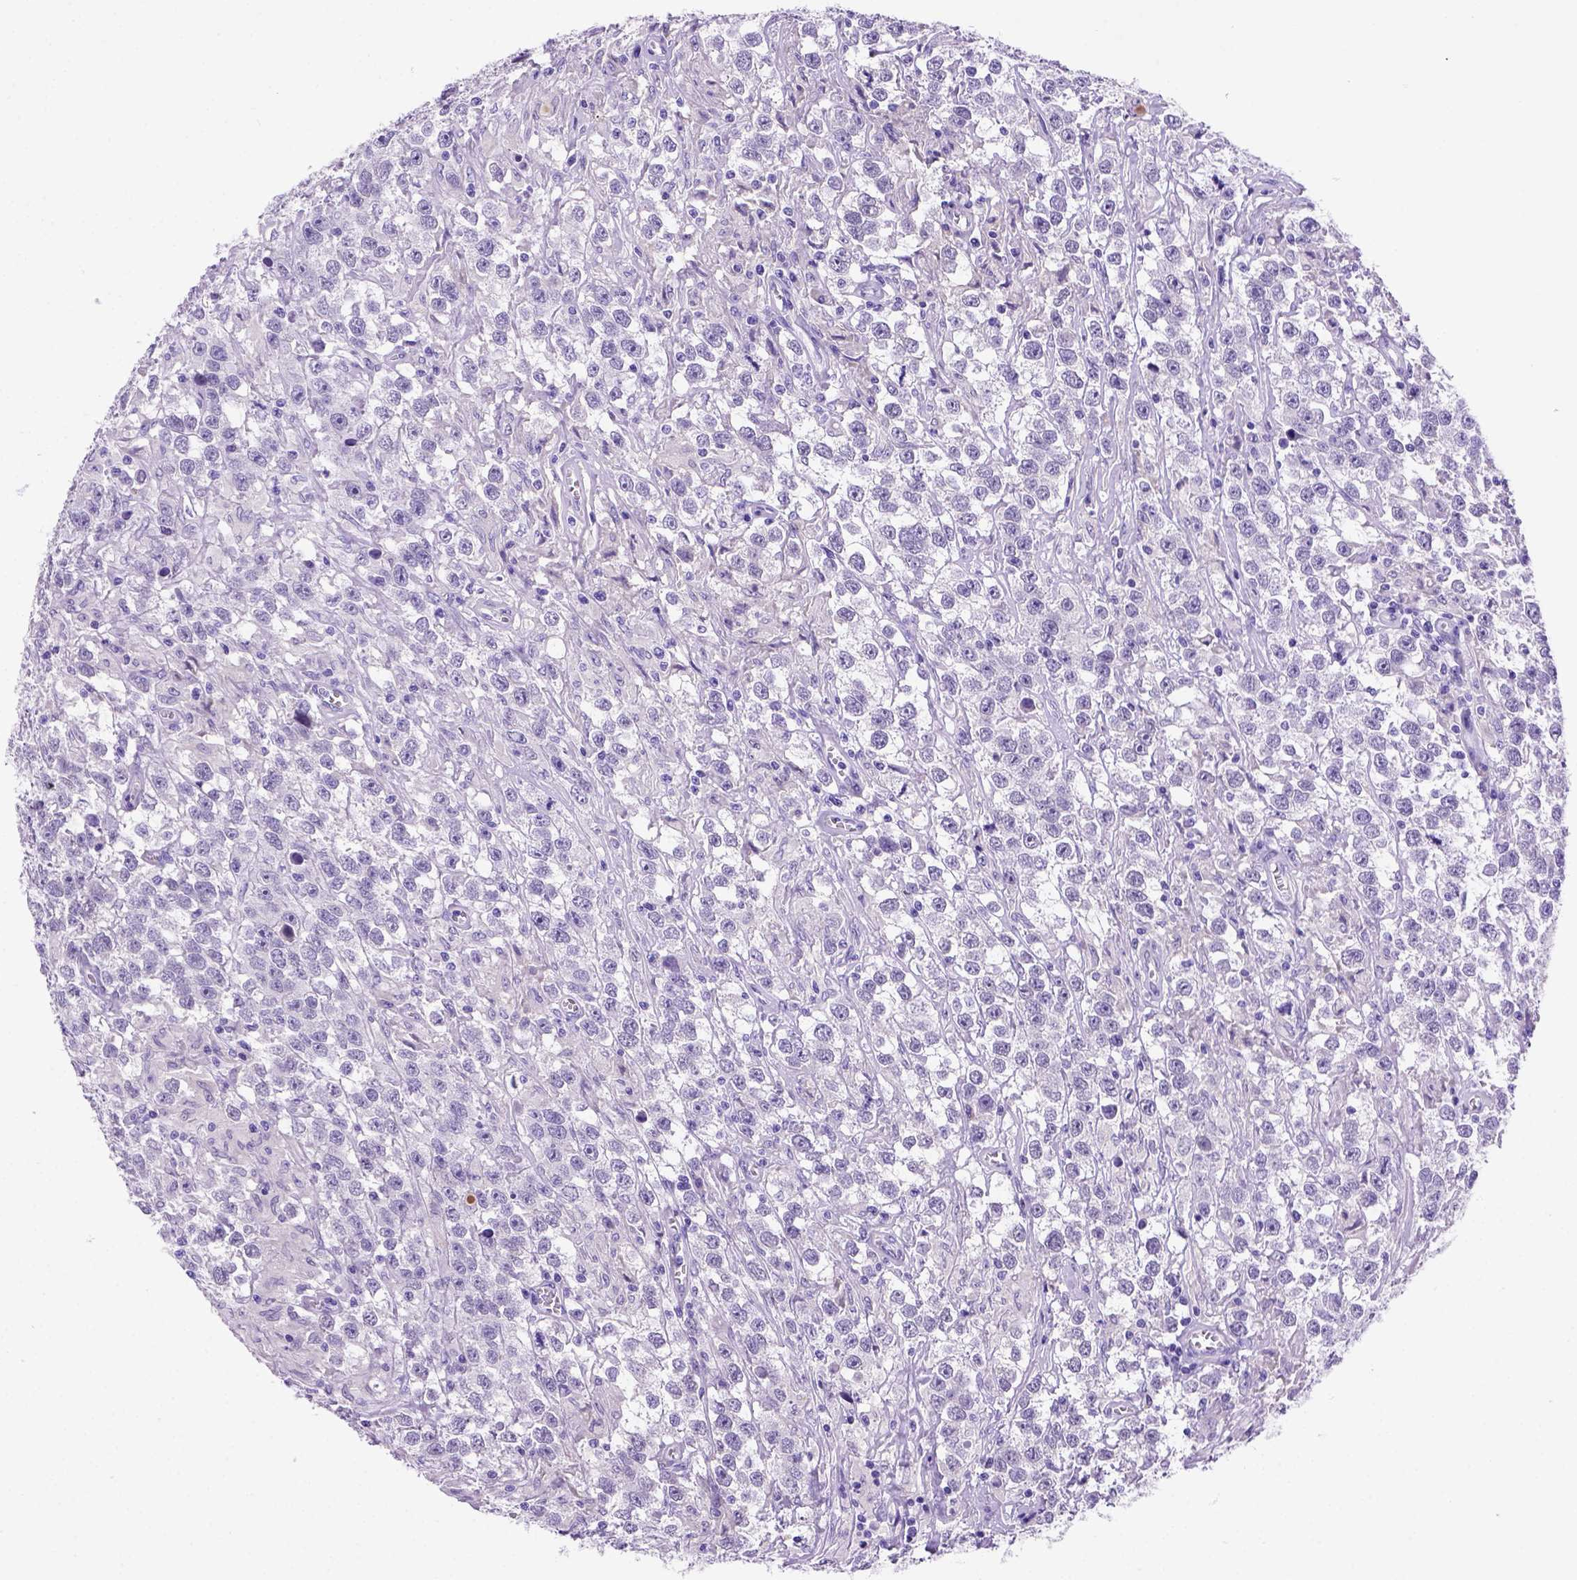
{"staining": {"intensity": "negative", "quantity": "none", "location": "none"}, "tissue": "testis cancer", "cell_type": "Tumor cells", "image_type": "cancer", "snomed": [{"axis": "morphology", "description": "Seminoma, NOS"}, {"axis": "topography", "description": "Testis"}], "caption": "A micrograph of testis seminoma stained for a protein reveals no brown staining in tumor cells.", "gene": "FAM81B", "patient": {"sex": "male", "age": 43}}